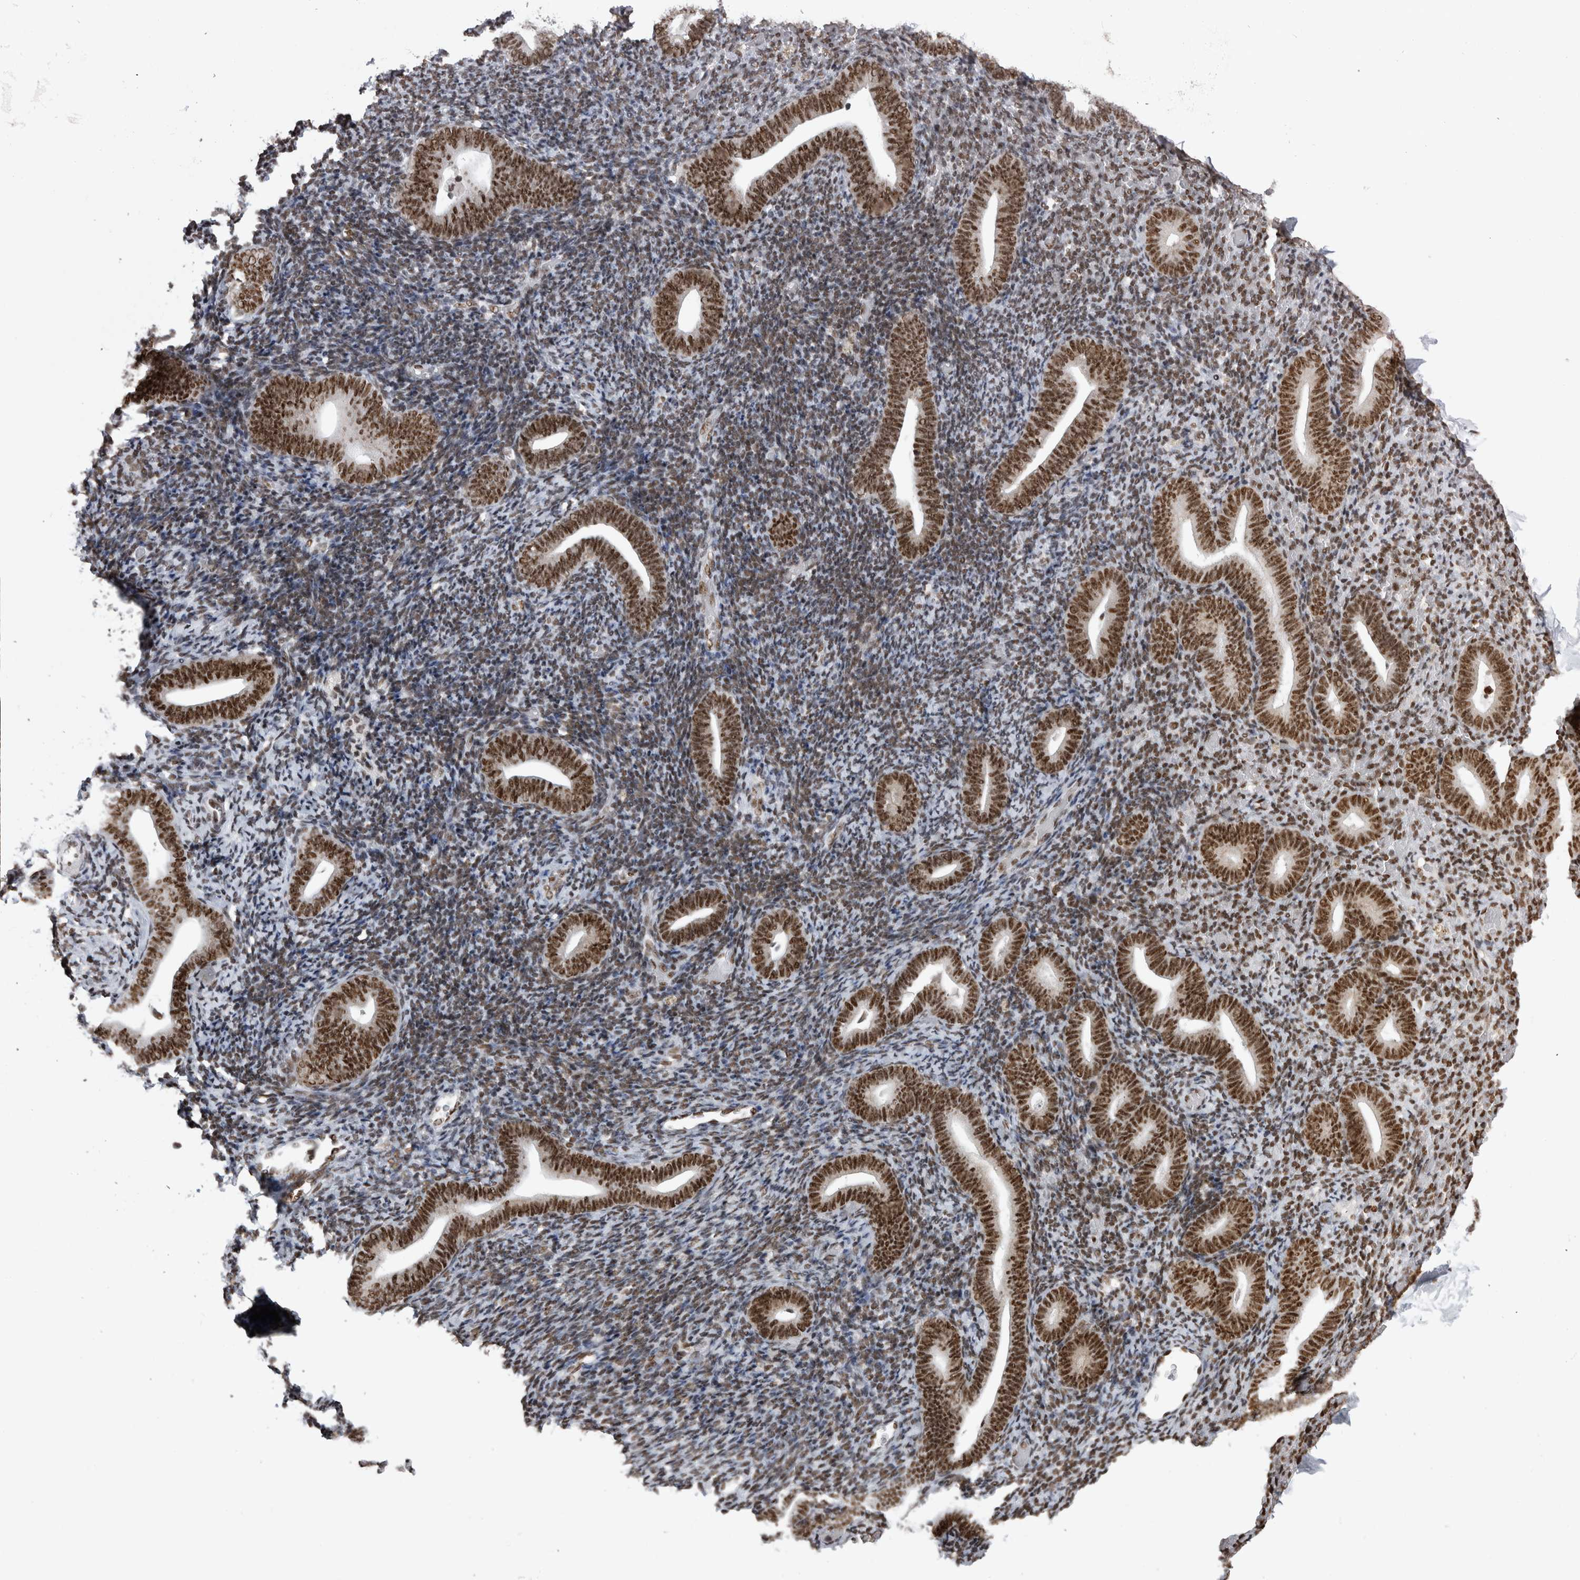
{"staining": {"intensity": "moderate", "quantity": "25%-75%", "location": "nuclear"}, "tissue": "endometrium", "cell_type": "Cells in endometrial stroma", "image_type": "normal", "snomed": [{"axis": "morphology", "description": "Normal tissue, NOS"}, {"axis": "topography", "description": "Endometrium"}], "caption": "Unremarkable endometrium was stained to show a protein in brown. There is medium levels of moderate nuclear staining in about 25%-75% of cells in endometrial stroma. Nuclei are stained in blue.", "gene": "ZSCAN2", "patient": {"sex": "female", "age": 51}}